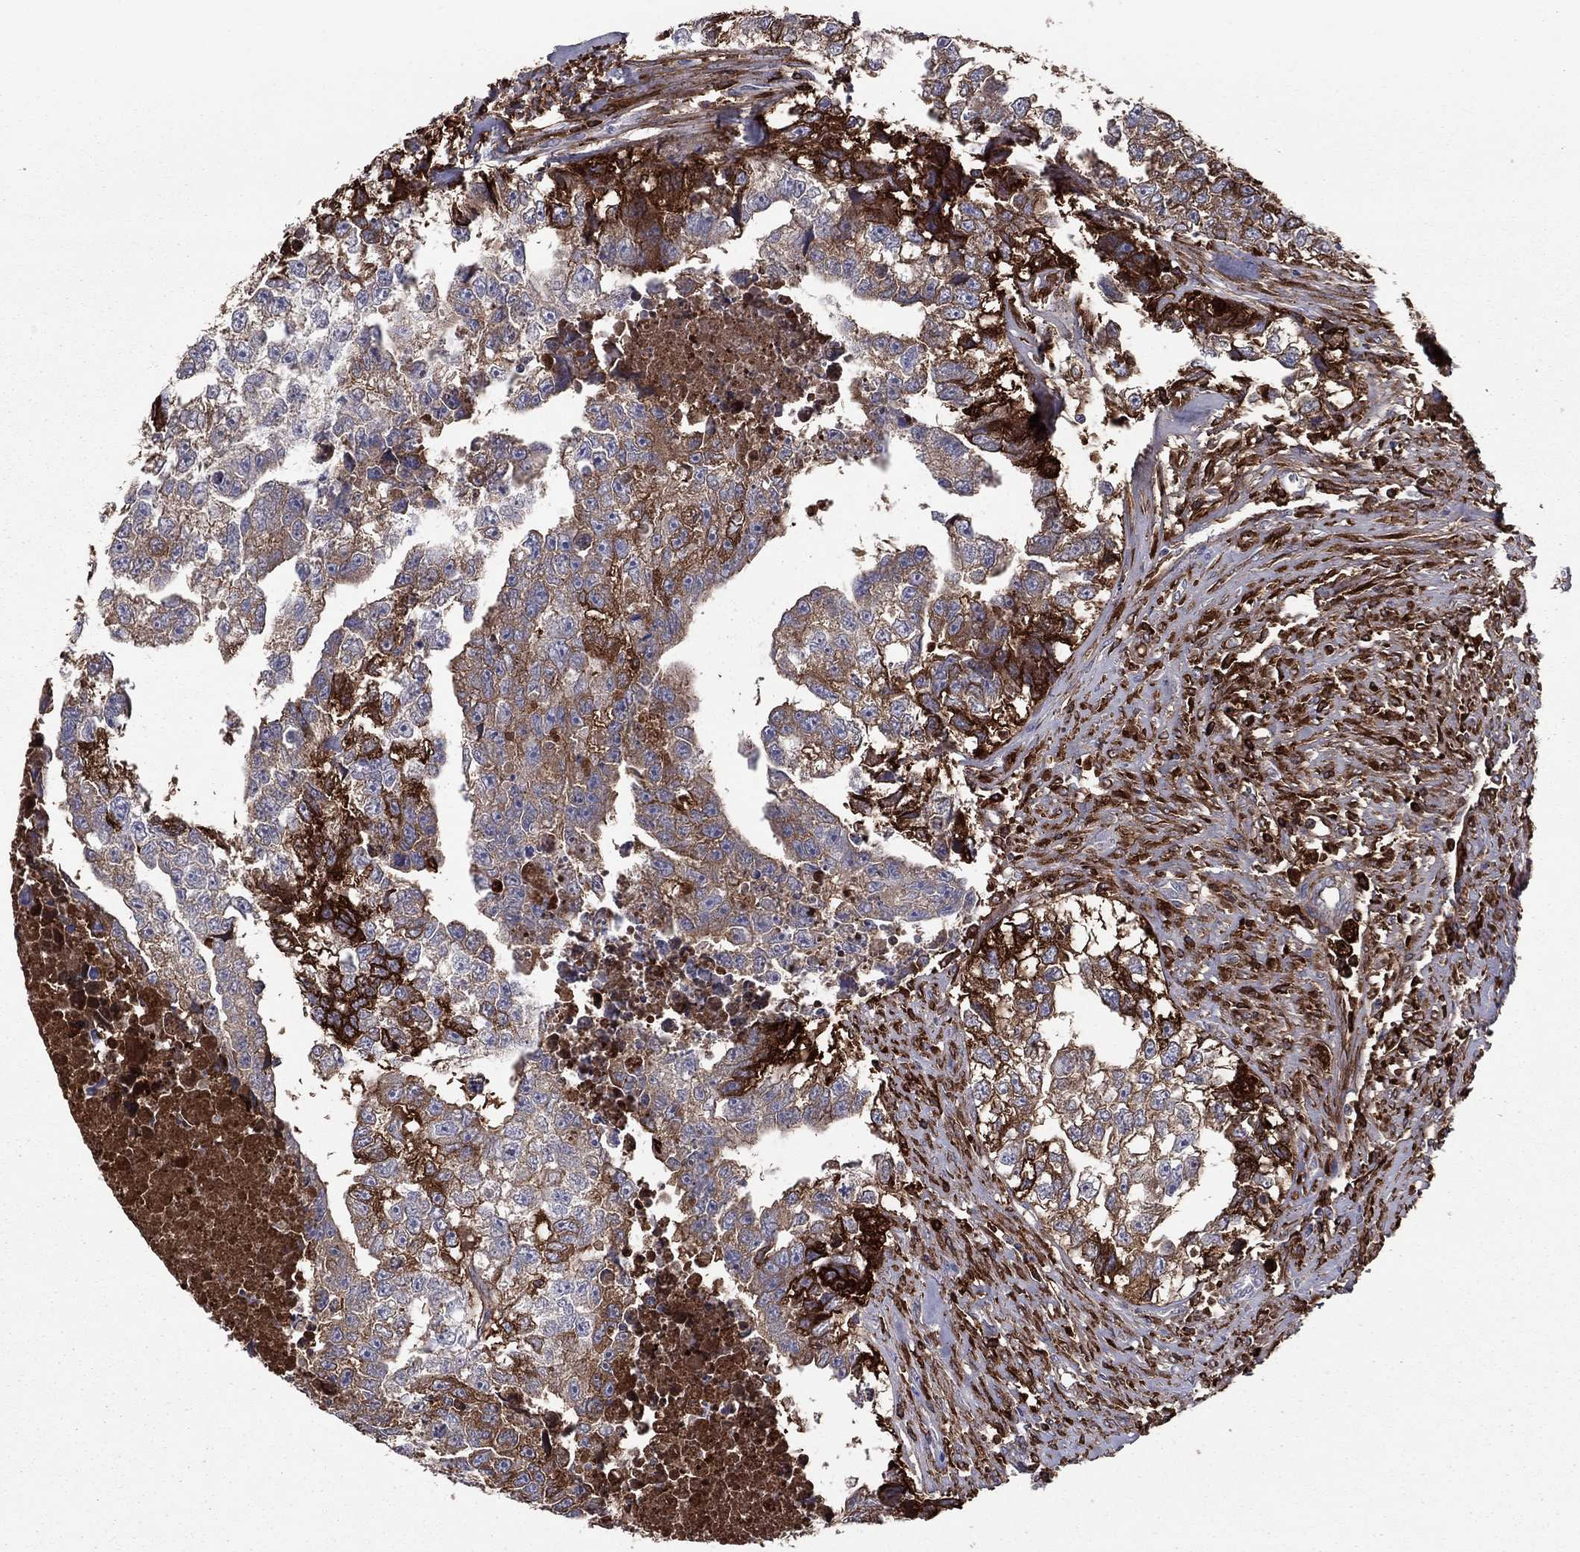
{"staining": {"intensity": "strong", "quantity": "<25%", "location": "cytoplasmic/membranous"}, "tissue": "testis cancer", "cell_type": "Tumor cells", "image_type": "cancer", "snomed": [{"axis": "morphology", "description": "Carcinoma, Embryonal, NOS"}, {"axis": "morphology", "description": "Teratoma, malignant, NOS"}, {"axis": "topography", "description": "Testis"}], "caption": "This is an image of immunohistochemistry staining of testis teratoma (malignant), which shows strong expression in the cytoplasmic/membranous of tumor cells.", "gene": "HPX", "patient": {"sex": "male", "age": 44}}